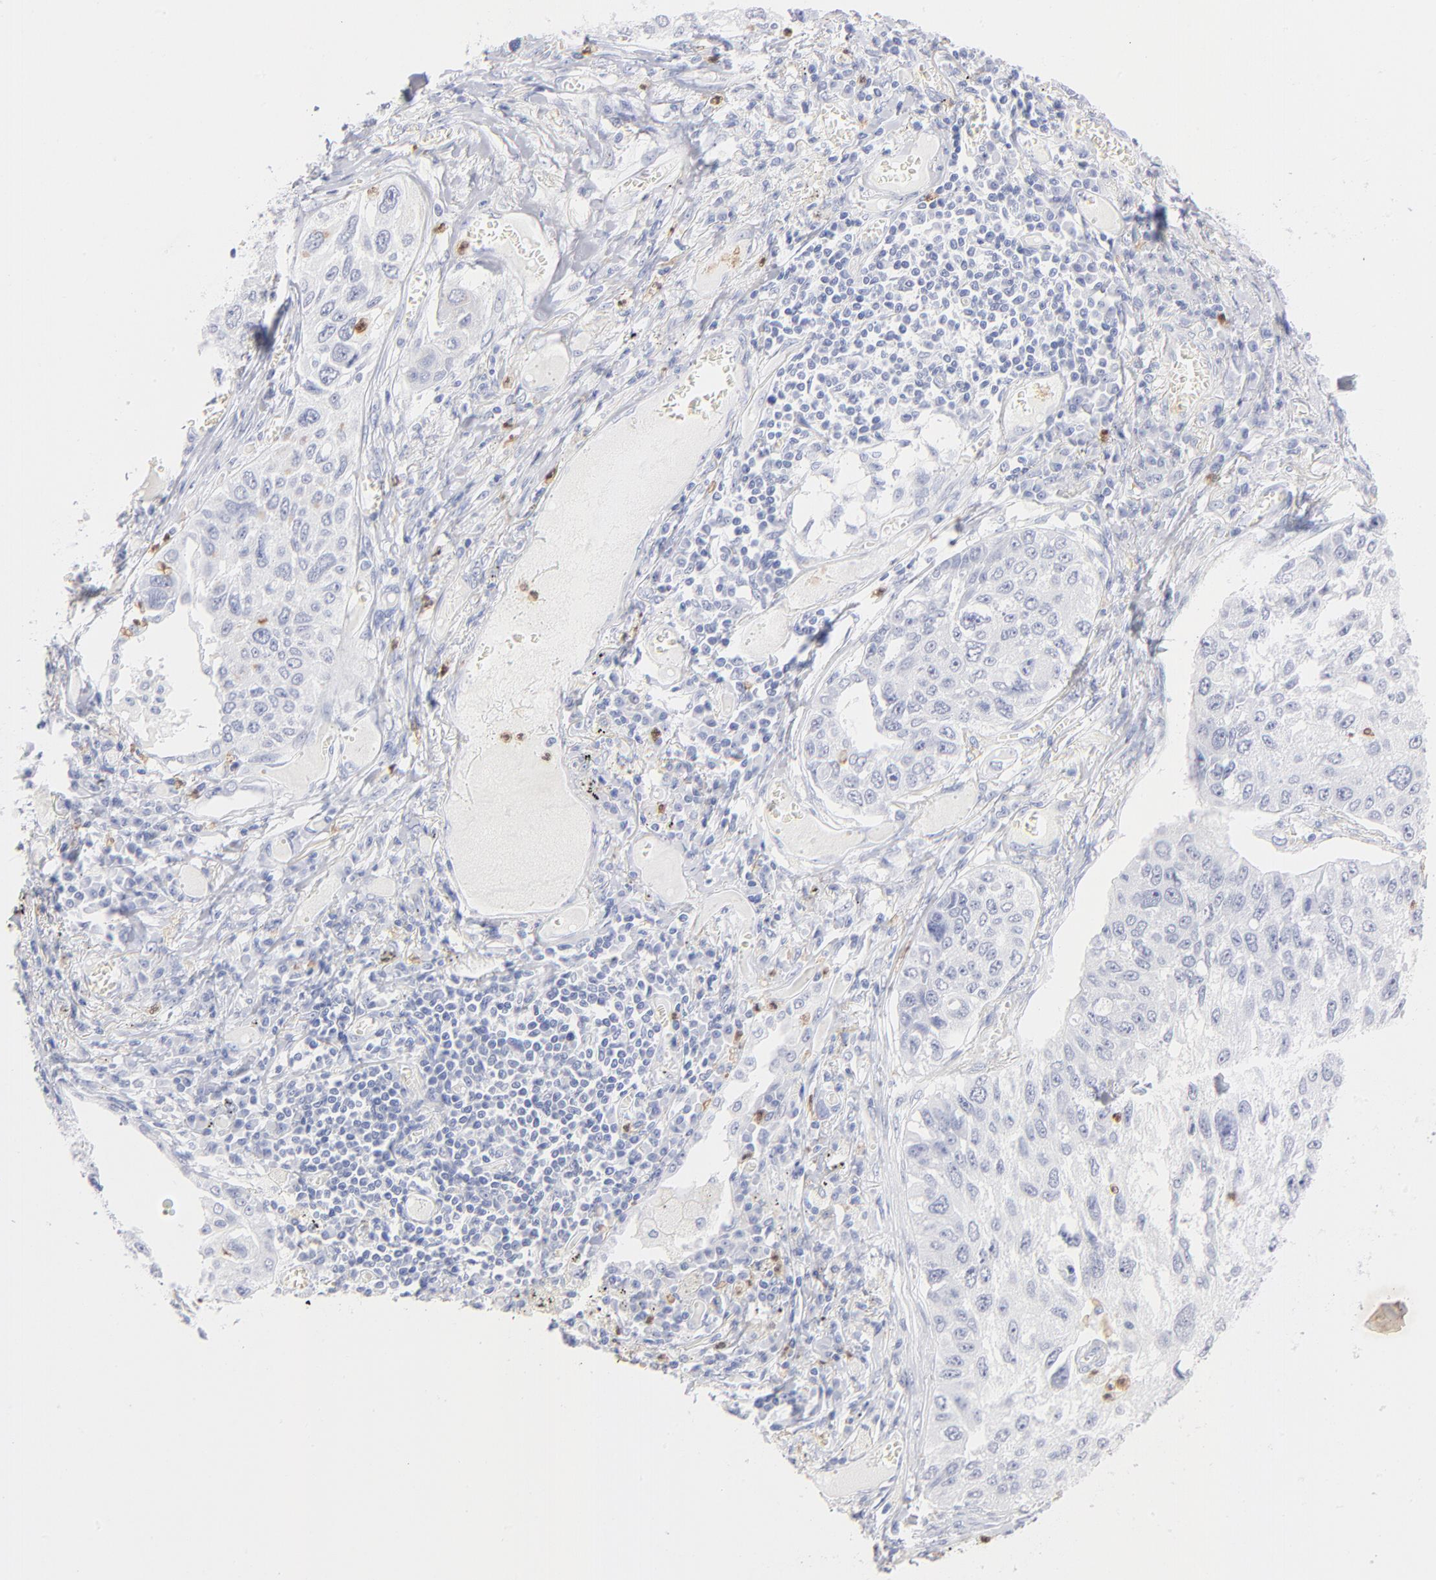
{"staining": {"intensity": "negative", "quantity": "none", "location": "none"}, "tissue": "lung cancer", "cell_type": "Tumor cells", "image_type": "cancer", "snomed": [{"axis": "morphology", "description": "Squamous cell carcinoma, NOS"}, {"axis": "topography", "description": "Lung"}], "caption": "Lung squamous cell carcinoma was stained to show a protein in brown. There is no significant staining in tumor cells. (DAB (3,3'-diaminobenzidine) IHC with hematoxylin counter stain).", "gene": "ARG1", "patient": {"sex": "male", "age": 71}}